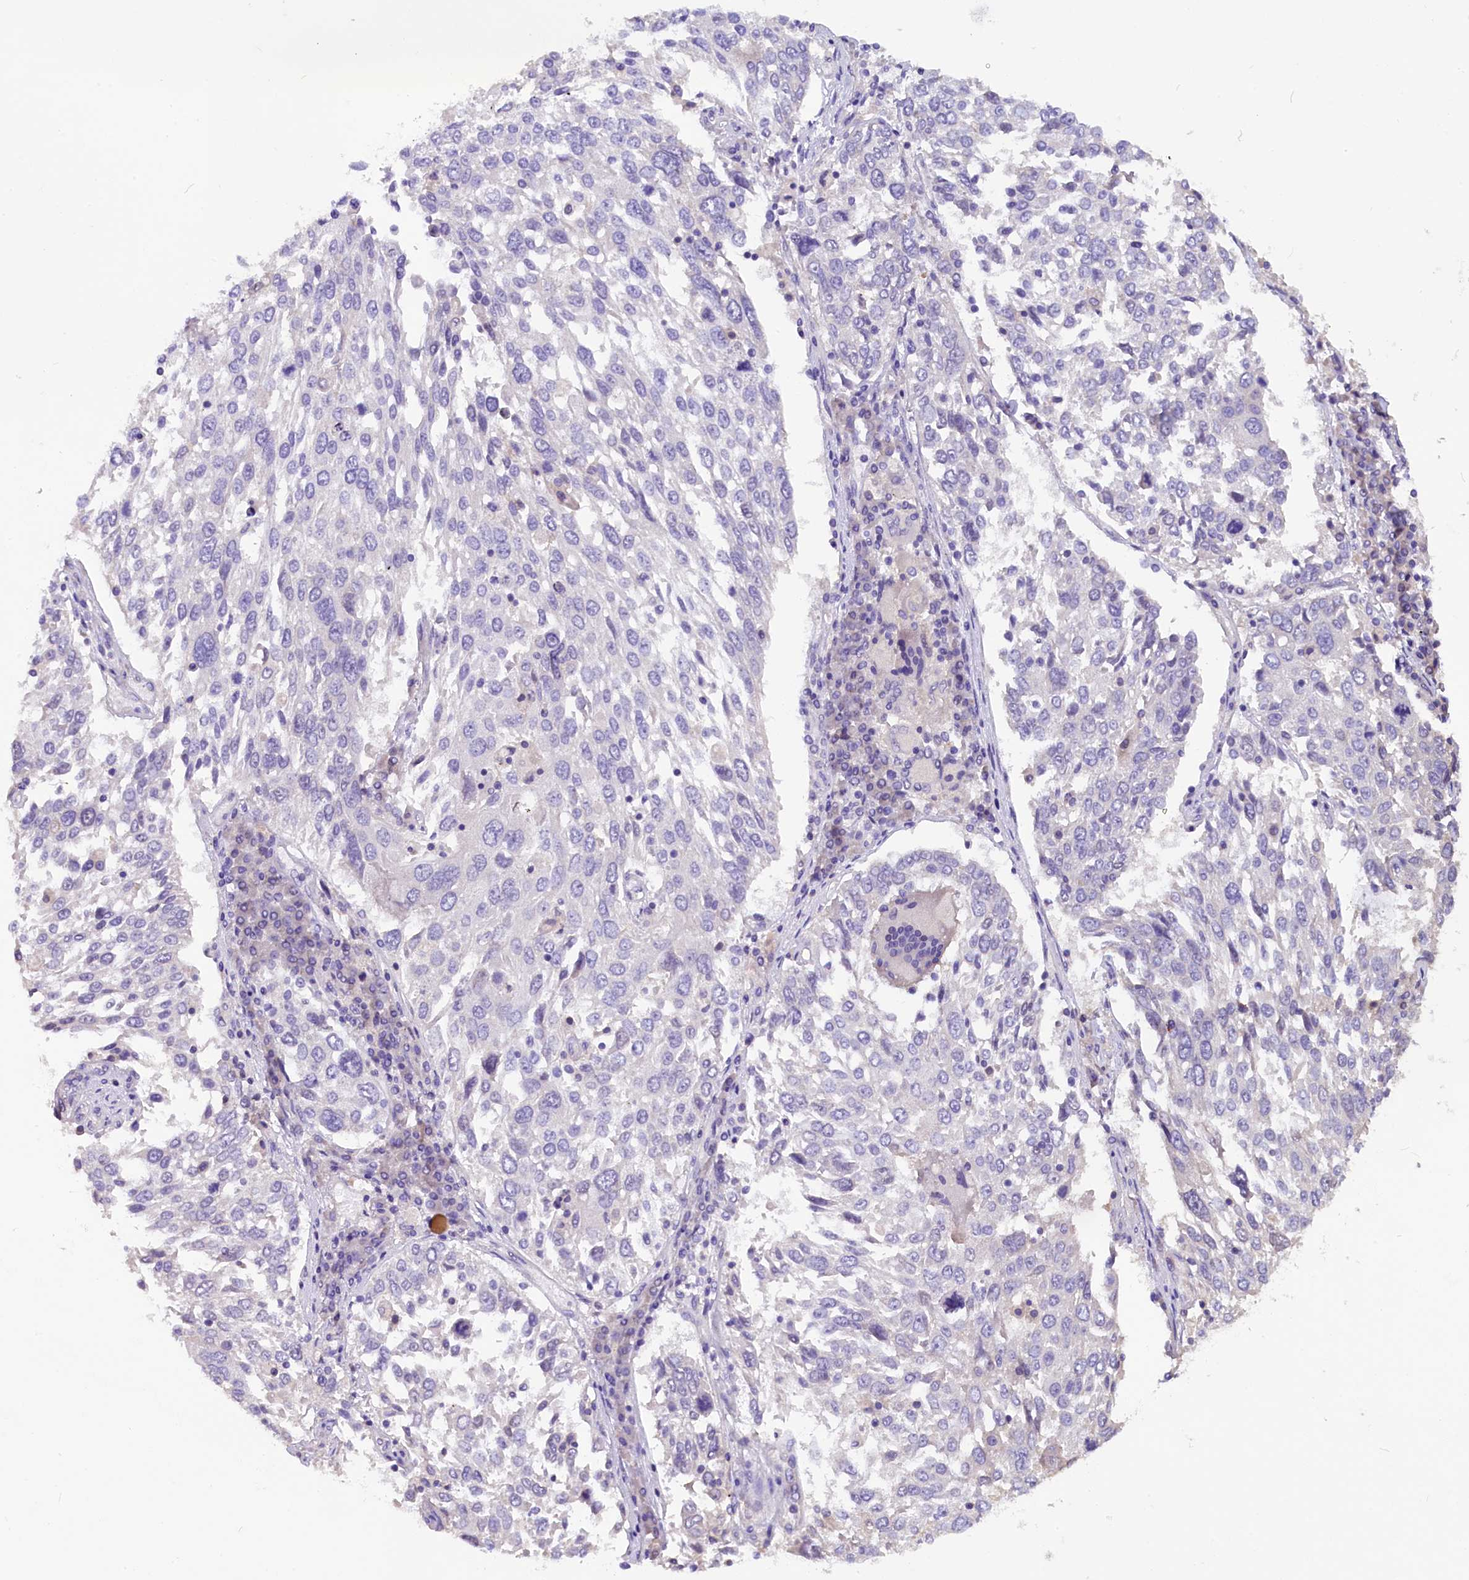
{"staining": {"intensity": "negative", "quantity": "none", "location": "none"}, "tissue": "lung cancer", "cell_type": "Tumor cells", "image_type": "cancer", "snomed": [{"axis": "morphology", "description": "Squamous cell carcinoma, NOS"}, {"axis": "topography", "description": "Lung"}], "caption": "Tumor cells are negative for protein expression in human squamous cell carcinoma (lung).", "gene": "AP3B2", "patient": {"sex": "male", "age": 65}}